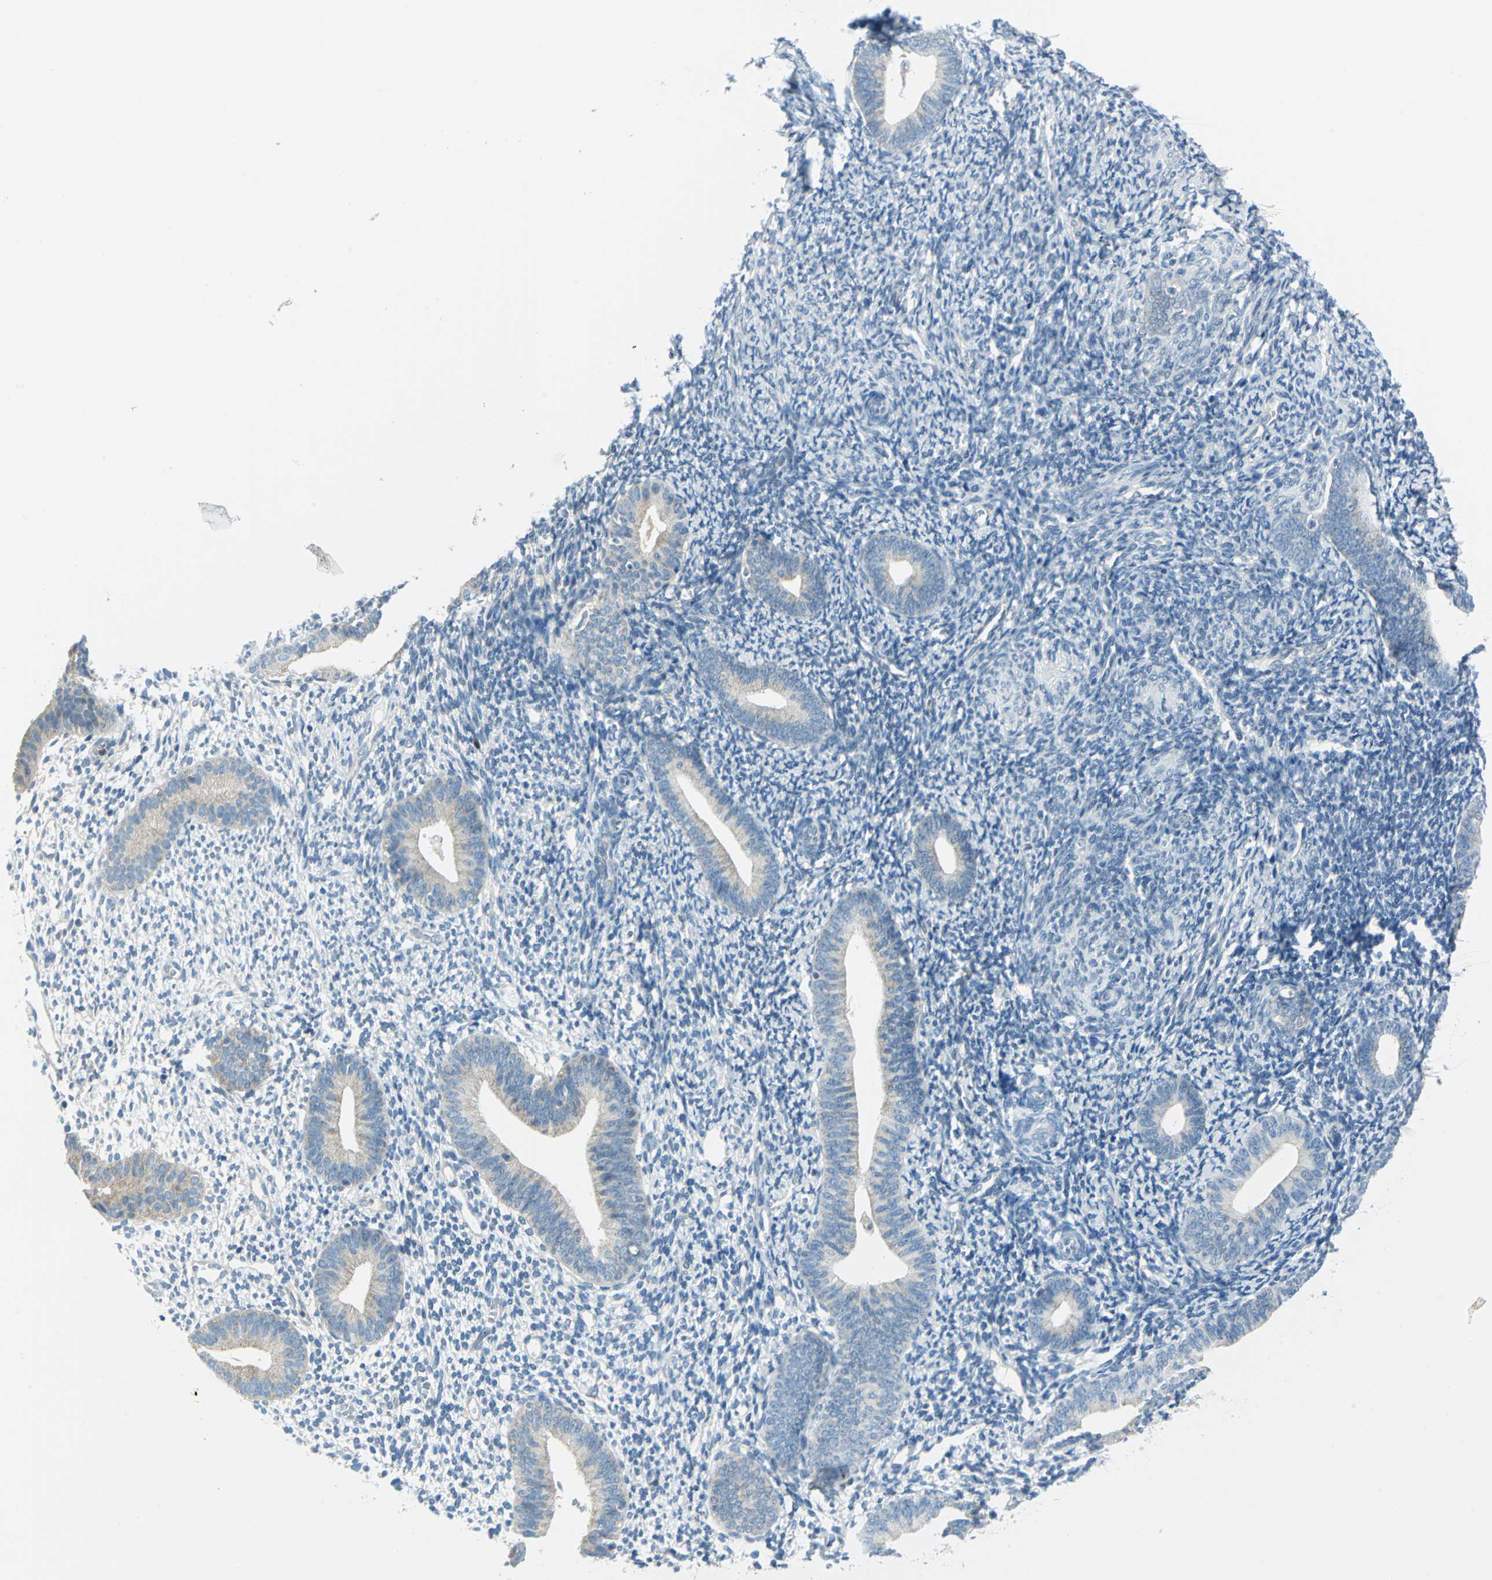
{"staining": {"intensity": "negative", "quantity": "none", "location": "none"}, "tissue": "endometrium", "cell_type": "Cells in endometrial stroma", "image_type": "normal", "snomed": [{"axis": "morphology", "description": "Normal tissue, NOS"}, {"axis": "topography", "description": "Smooth muscle"}, {"axis": "topography", "description": "Endometrium"}], "caption": "Immunohistochemical staining of benign human endometrium demonstrates no significant expression in cells in endometrial stroma.", "gene": "ALDOA", "patient": {"sex": "female", "age": 57}}